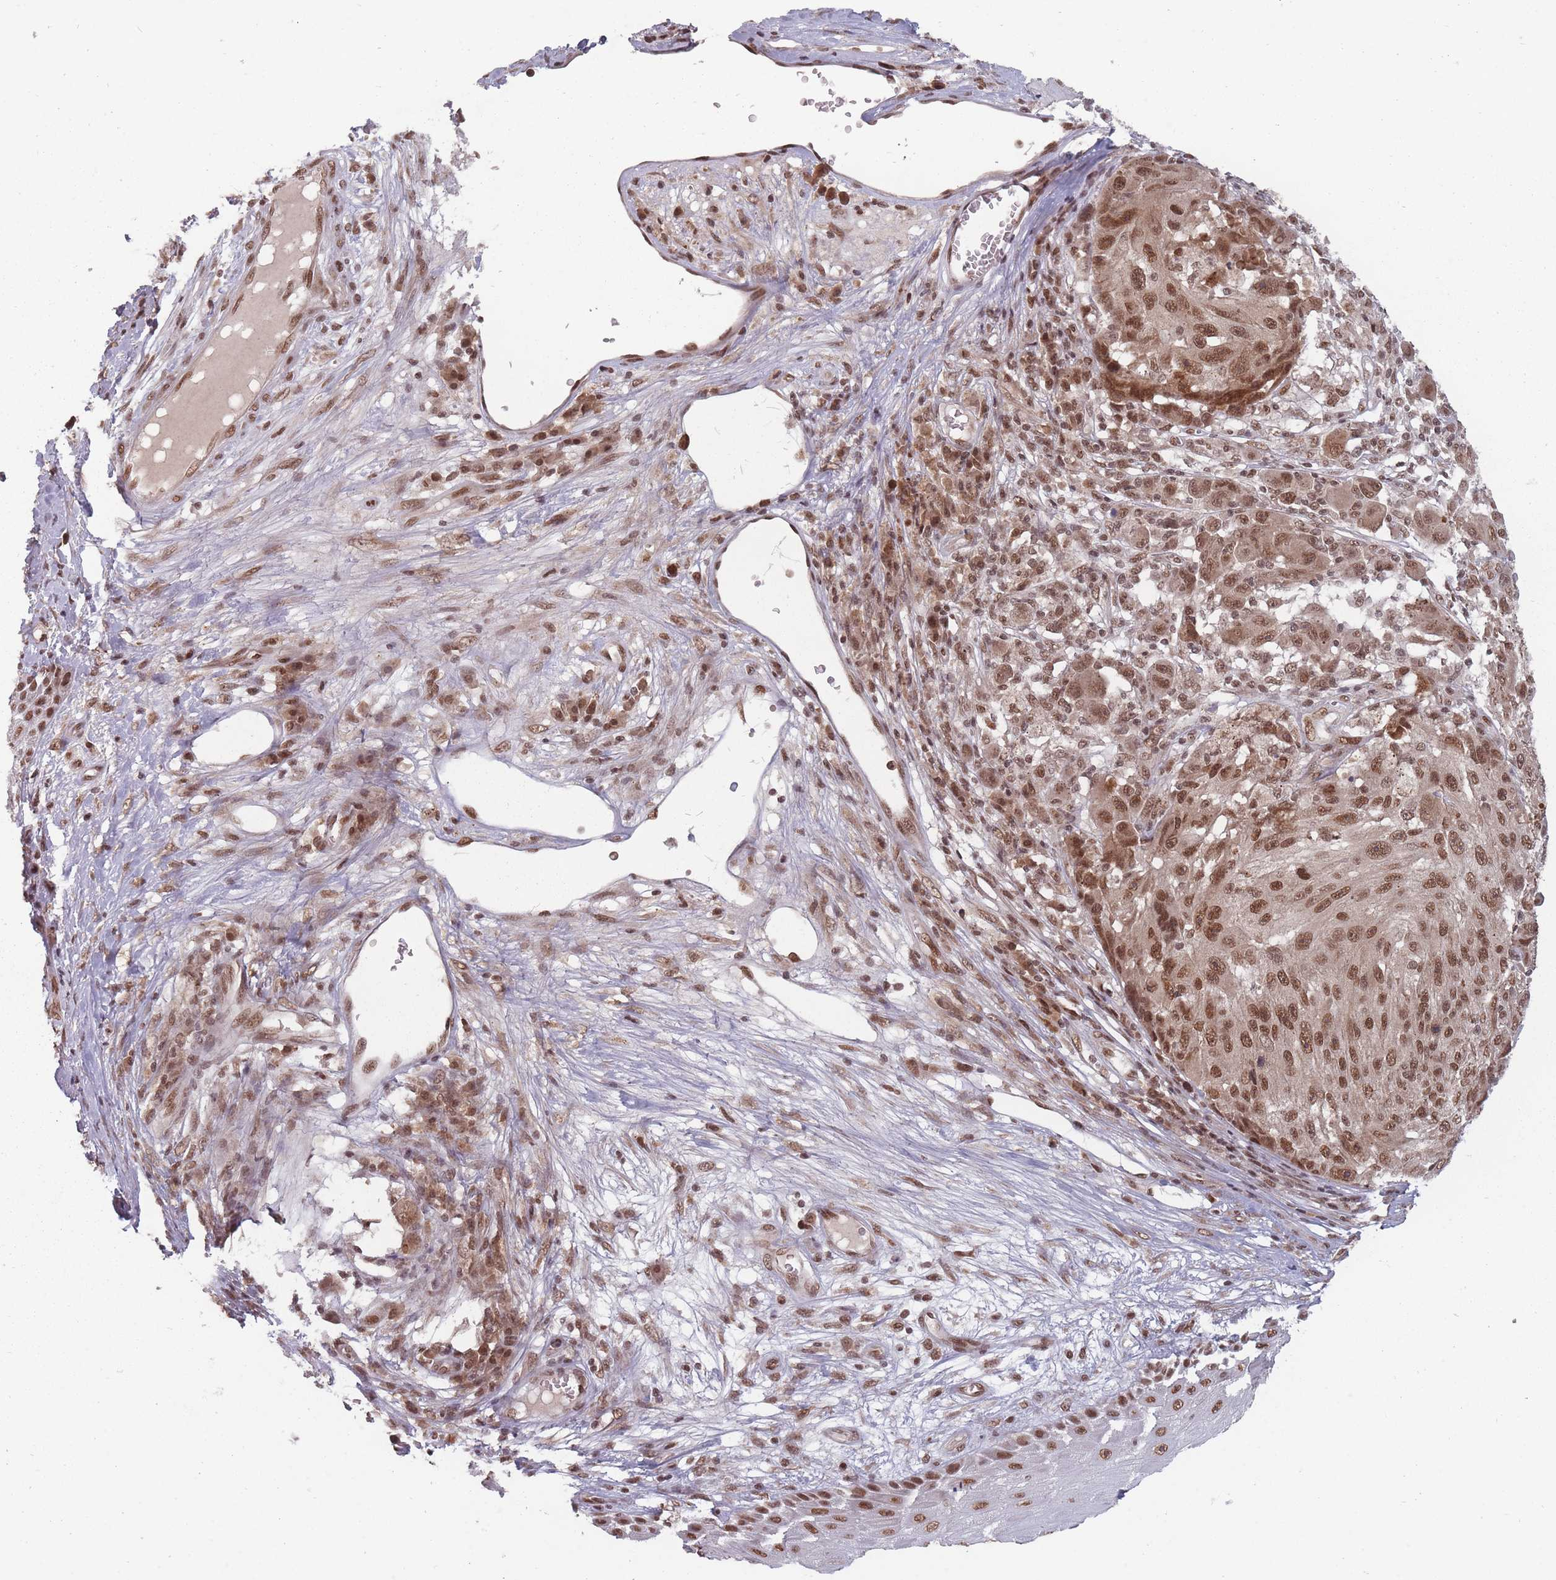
{"staining": {"intensity": "moderate", "quantity": ">75%", "location": "cytoplasmic/membranous,nuclear"}, "tissue": "melanoma", "cell_type": "Tumor cells", "image_type": "cancer", "snomed": [{"axis": "morphology", "description": "Malignant melanoma, NOS"}, {"axis": "topography", "description": "Skin"}], "caption": "Malignant melanoma stained with immunohistochemistry exhibits moderate cytoplasmic/membranous and nuclear expression in approximately >75% of tumor cells.", "gene": "TMED3", "patient": {"sex": "male", "age": 53}}